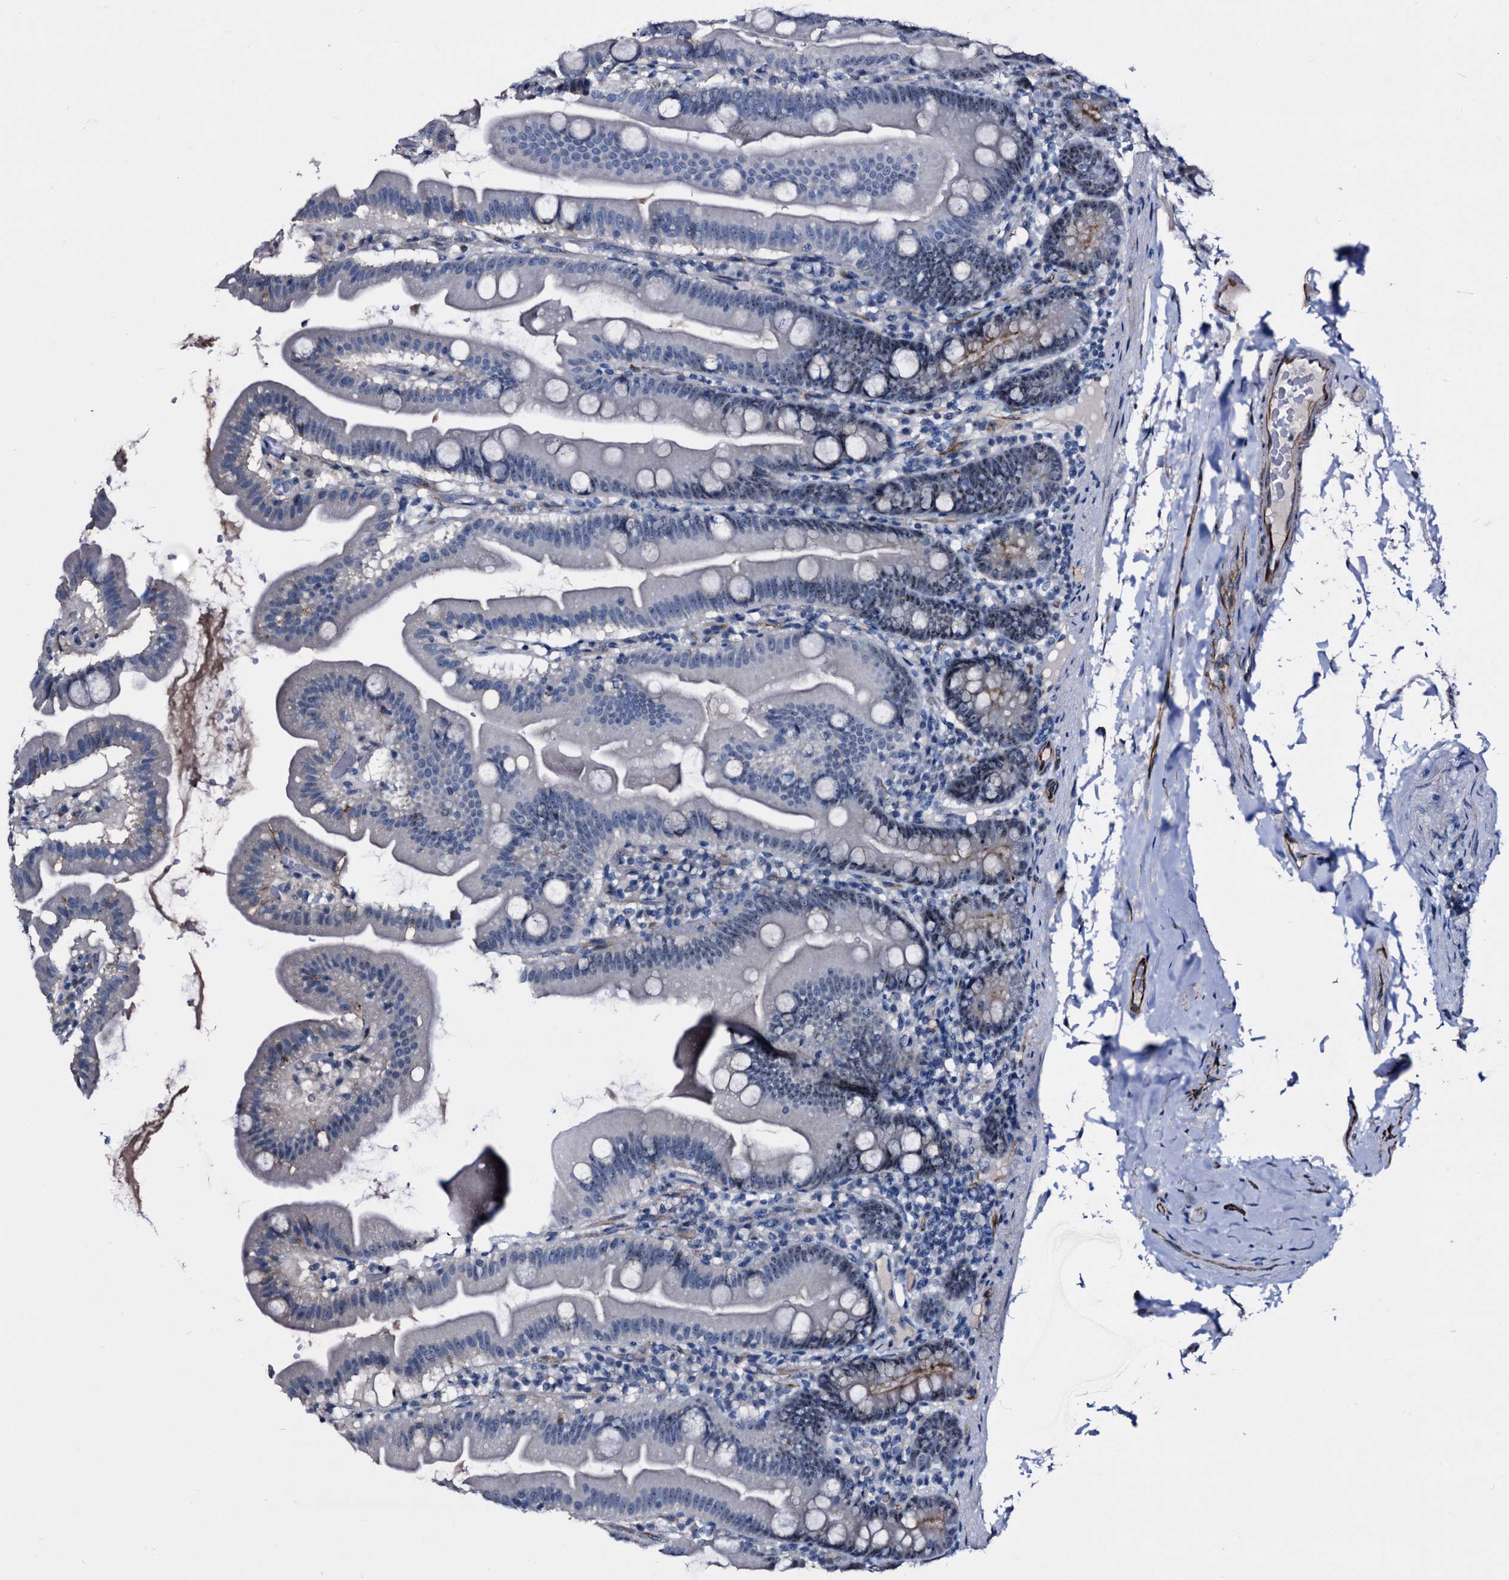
{"staining": {"intensity": "moderate", "quantity": "<25%", "location": "nuclear"}, "tissue": "small intestine", "cell_type": "Glandular cells", "image_type": "normal", "snomed": [{"axis": "morphology", "description": "Normal tissue, NOS"}, {"axis": "topography", "description": "Small intestine"}], "caption": "High-magnification brightfield microscopy of unremarkable small intestine stained with DAB (3,3'-diaminobenzidine) (brown) and counterstained with hematoxylin (blue). glandular cells exhibit moderate nuclear positivity is present in approximately<25% of cells.", "gene": "EMG1", "patient": {"sex": "female", "age": 68}}